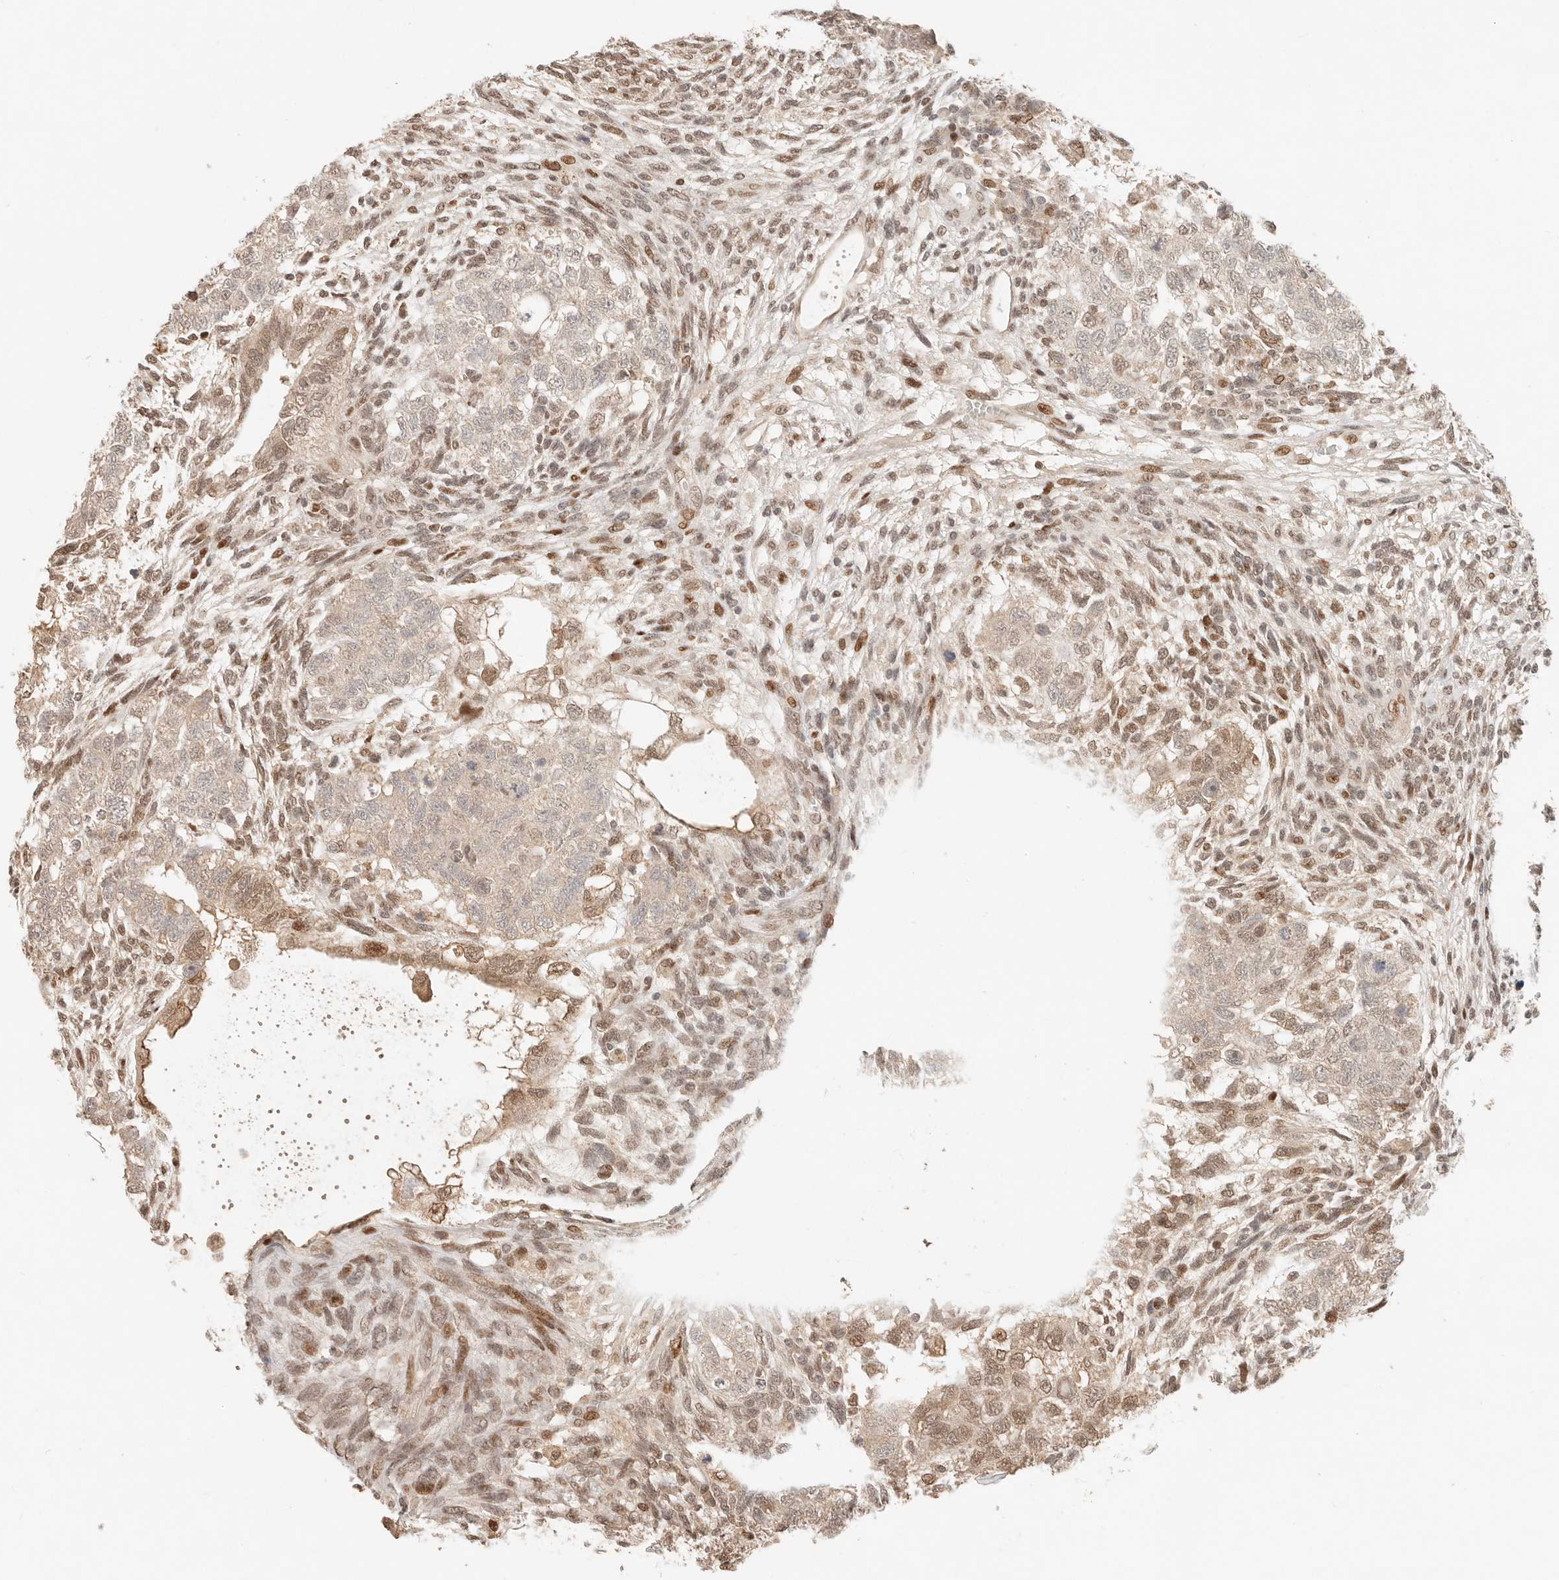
{"staining": {"intensity": "weak", "quantity": "<25%", "location": "nuclear"}, "tissue": "testis cancer", "cell_type": "Tumor cells", "image_type": "cancer", "snomed": [{"axis": "morphology", "description": "Carcinoma, Embryonal, NOS"}, {"axis": "topography", "description": "Testis"}], "caption": "Immunohistochemistry histopathology image of neoplastic tissue: embryonal carcinoma (testis) stained with DAB (3,3'-diaminobenzidine) displays no significant protein expression in tumor cells. Brightfield microscopy of immunohistochemistry (IHC) stained with DAB (3,3'-diaminobenzidine) (brown) and hematoxylin (blue), captured at high magnification.", "gene": "NPAS2", "patient": {"sex": "male", "age": 37}}